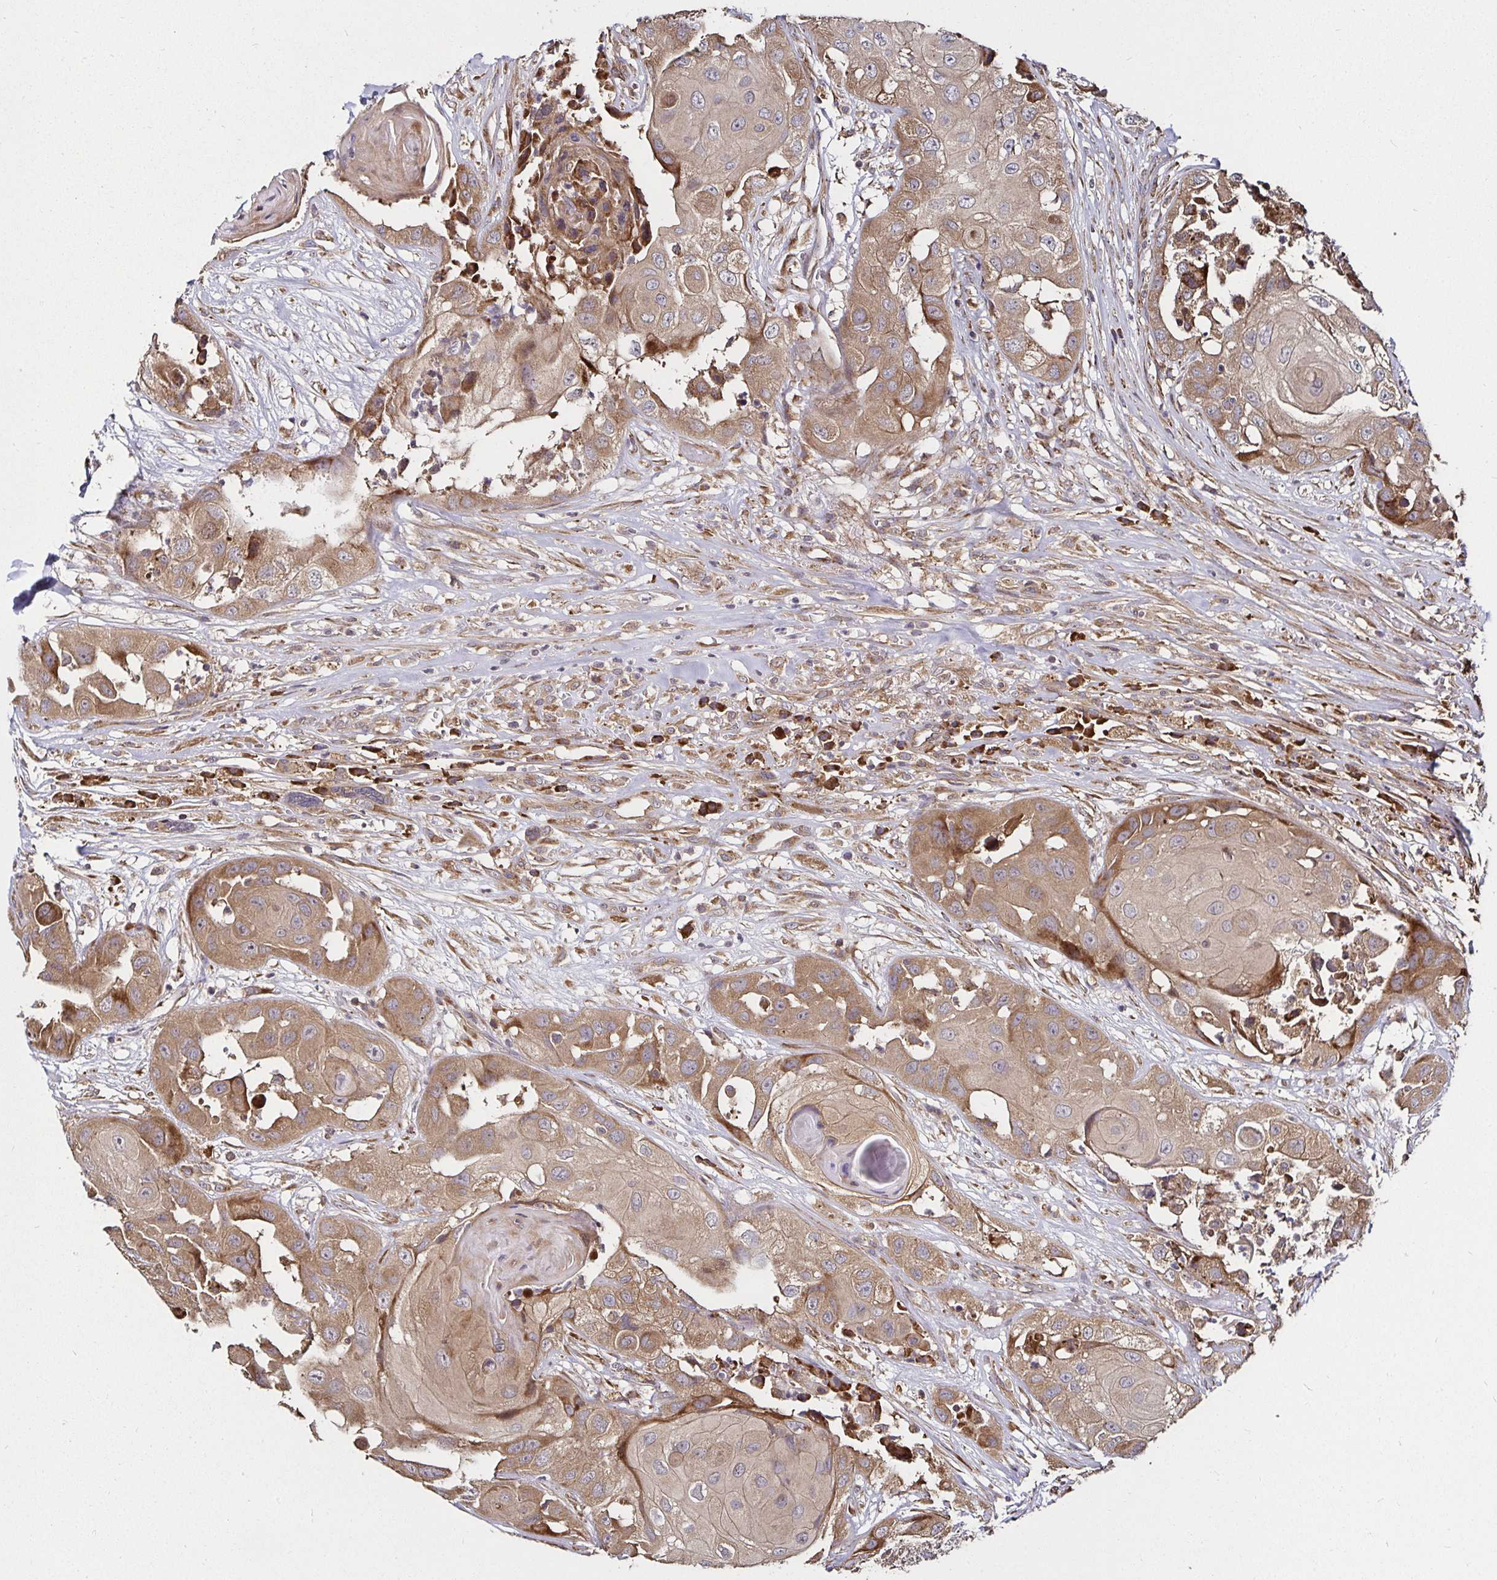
{"staining": {"intensity": "moderate", "quantity": "25%-75%", "location": "cytoplasmic/membranous"}, "tissue": "head and neck cancer", "cell_type": "Tumor cells", "image_type": "cancer", "snomed": [{"axis": "morphology", "description": "Squamous cell carcinoma, NOS"}, {"axis": "topography", "description": "Head-Neck"}], "caption": "Tumor cells demonstrate medium levels of moderate cytoplasmic/membranous positivity in approximately 25%-75% of cells in human head and neck cancer.", "gene": "MLST8", "patient": {"sex": "male", "age": 83}}